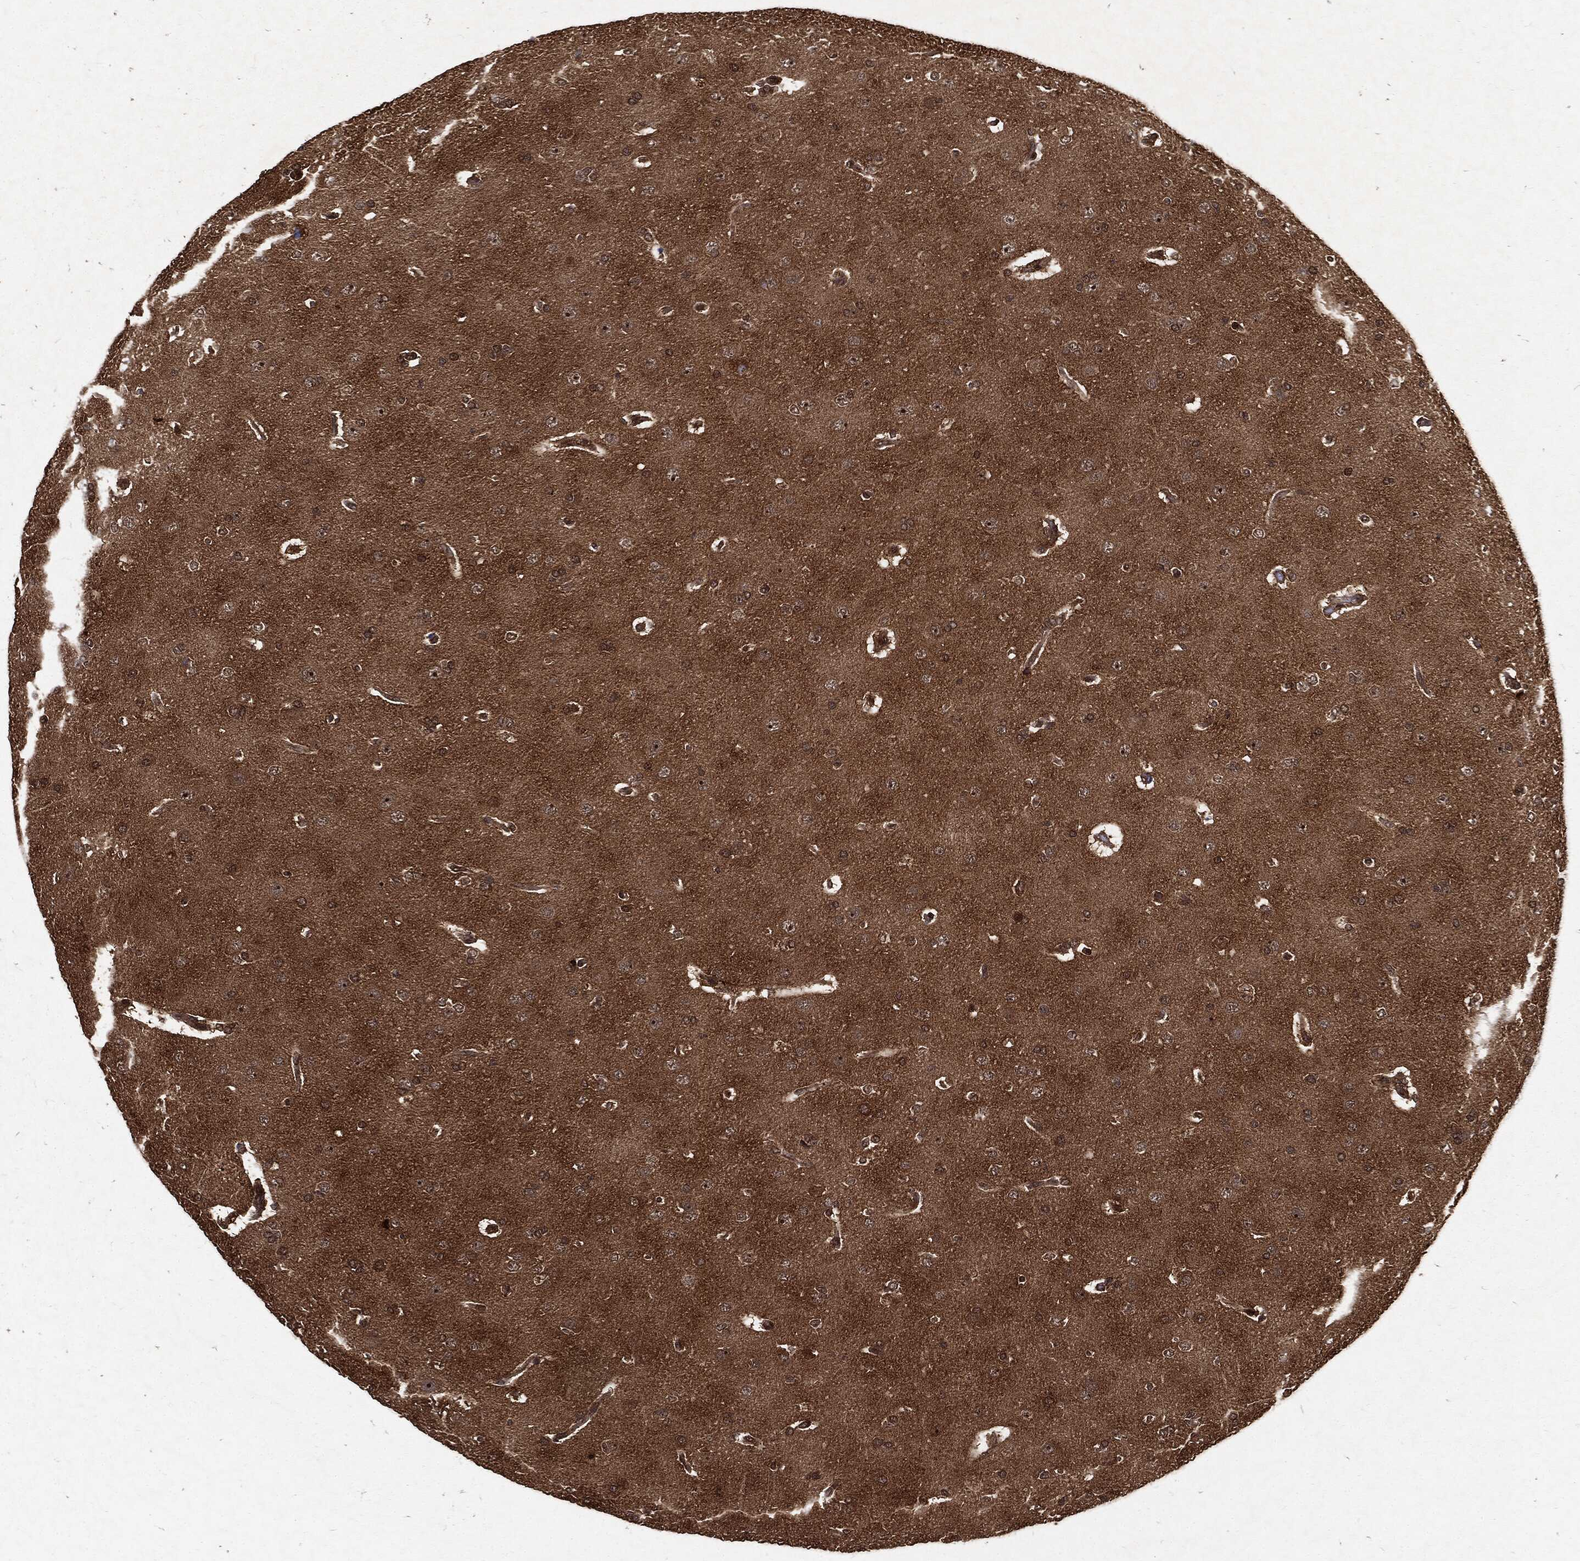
{"staining": {"intensity": "moderate", "quantity": "25%-75%", "location": "cytoplasmic/membranous"}, "tissue": "glioma", "cell_type": "Tumor cells", "image_type": "cancer", "snomed": [{"axis": "morphology", "description": "Glioma, malignant, NOS"}, {"axis": "topography", "description": "Cerebral cortex"}], "caption": "High-magnification brightfield microscopy of malignant glioma stained with DAB (brown) and counterstained with hematoxylin (blue). tumor cells exhibit moderate cytoplasmic/membranous staining is seen in about25%-75% of cells.", "gene": "ZNF226", "patient": {"sex": "male", "age": 58}}